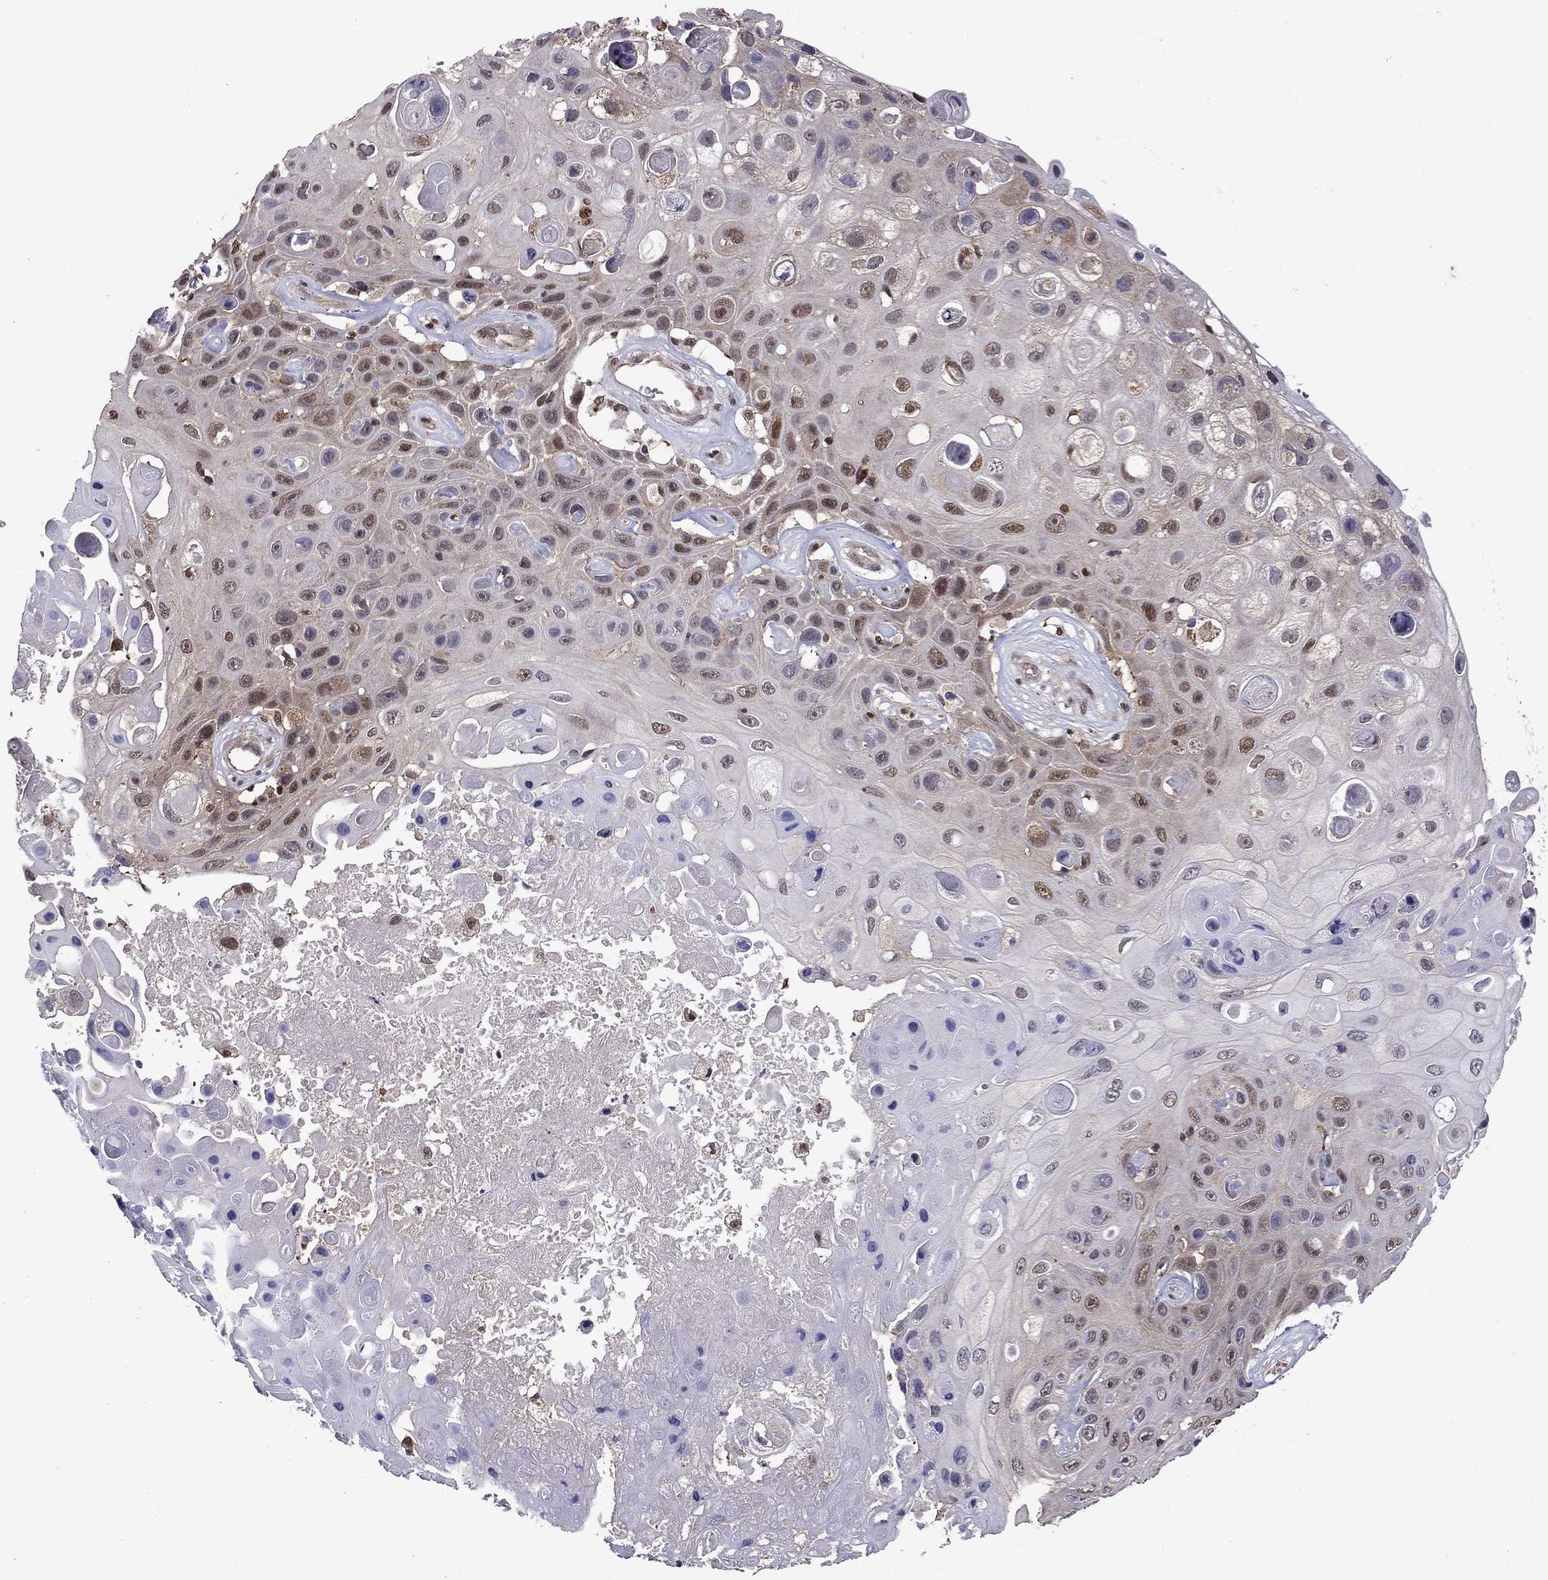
{"staining": {"intensity": "moderate", "quantity": "<25%", "location": "nuclear"}, "tissue": "skin cancer", "cell_type": "Tumor cells", "image_type": "cancer", "snomed": [{"axis": "morphology", "description": "Squamous cell carcinoma, NOS"}, {"axis": "topography", "description": "Skin"}], "caption": "Brown immunohistochemical staining in human squamous cell carcinoma (skin) reveals moderate nuclear staining in about <25% of tumor cells. (DAB (3,3'-diaminobenzidine) = brown stain, brightfield microscopy at high magnification).", "gene": "APPBP2", "patient": {"sex": "male", "age": 82}}